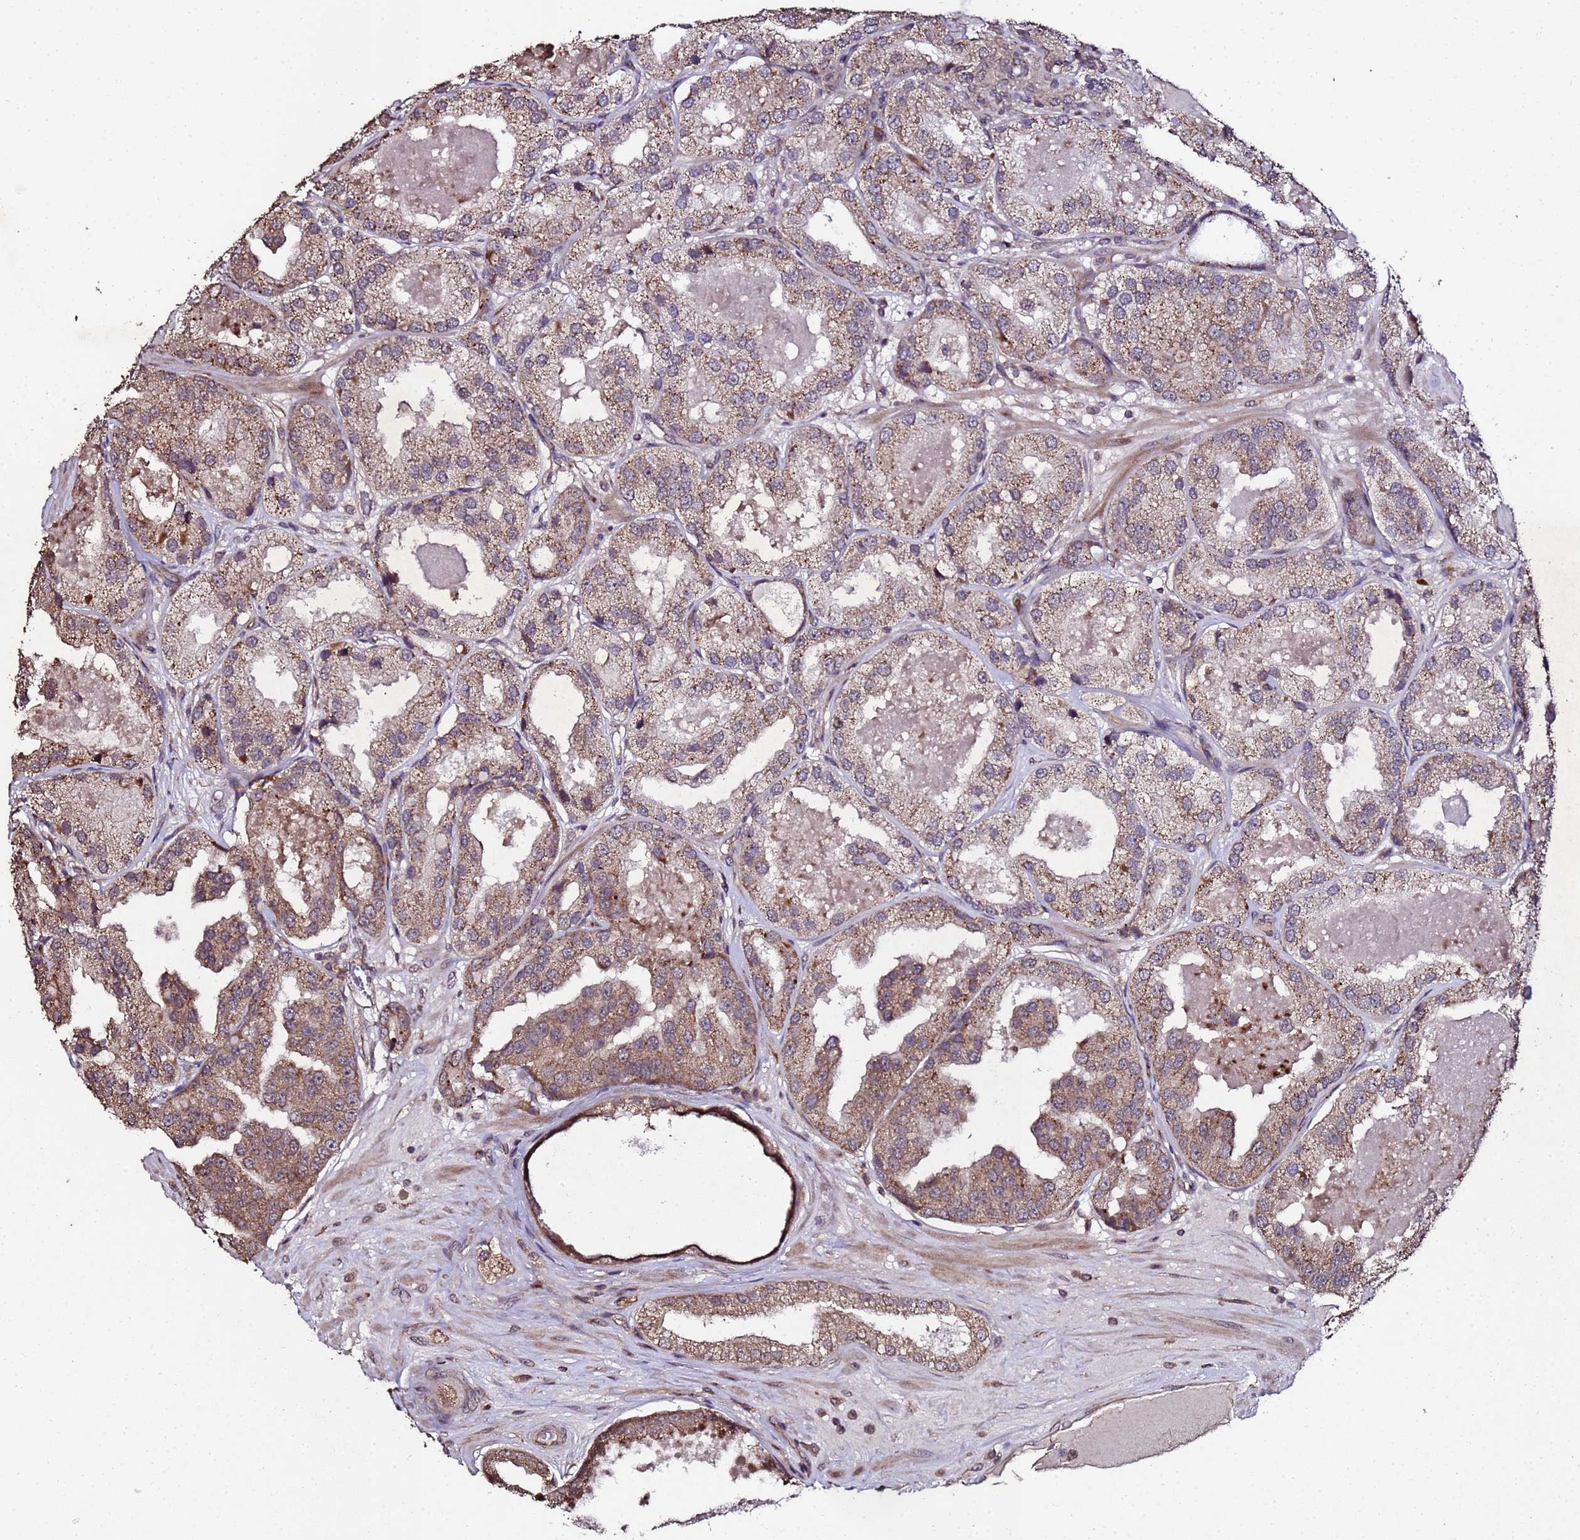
{"staining": {"intensity": "moderate", "quantity": ">75%", "location": "cytoplasmic/membranous"}, "tissue": "prostate cancer", "cell_type": "Tumor cells", "image_type": "cancer", "snomed": [{"axis": "morphology", "description": "Adenocarcinoma, High grade"}, {"axis": "topography", "description": "Prostate"}], "caption": "Immunohistochemical staining of prostate cancer (high-grade adenocarcinoma) reveals moderate cytoplasmic/membranous protein positivity in about >75% of tumor cells.", "gene": "PRODH", "patient": {"sex": "male", "age": 63}}